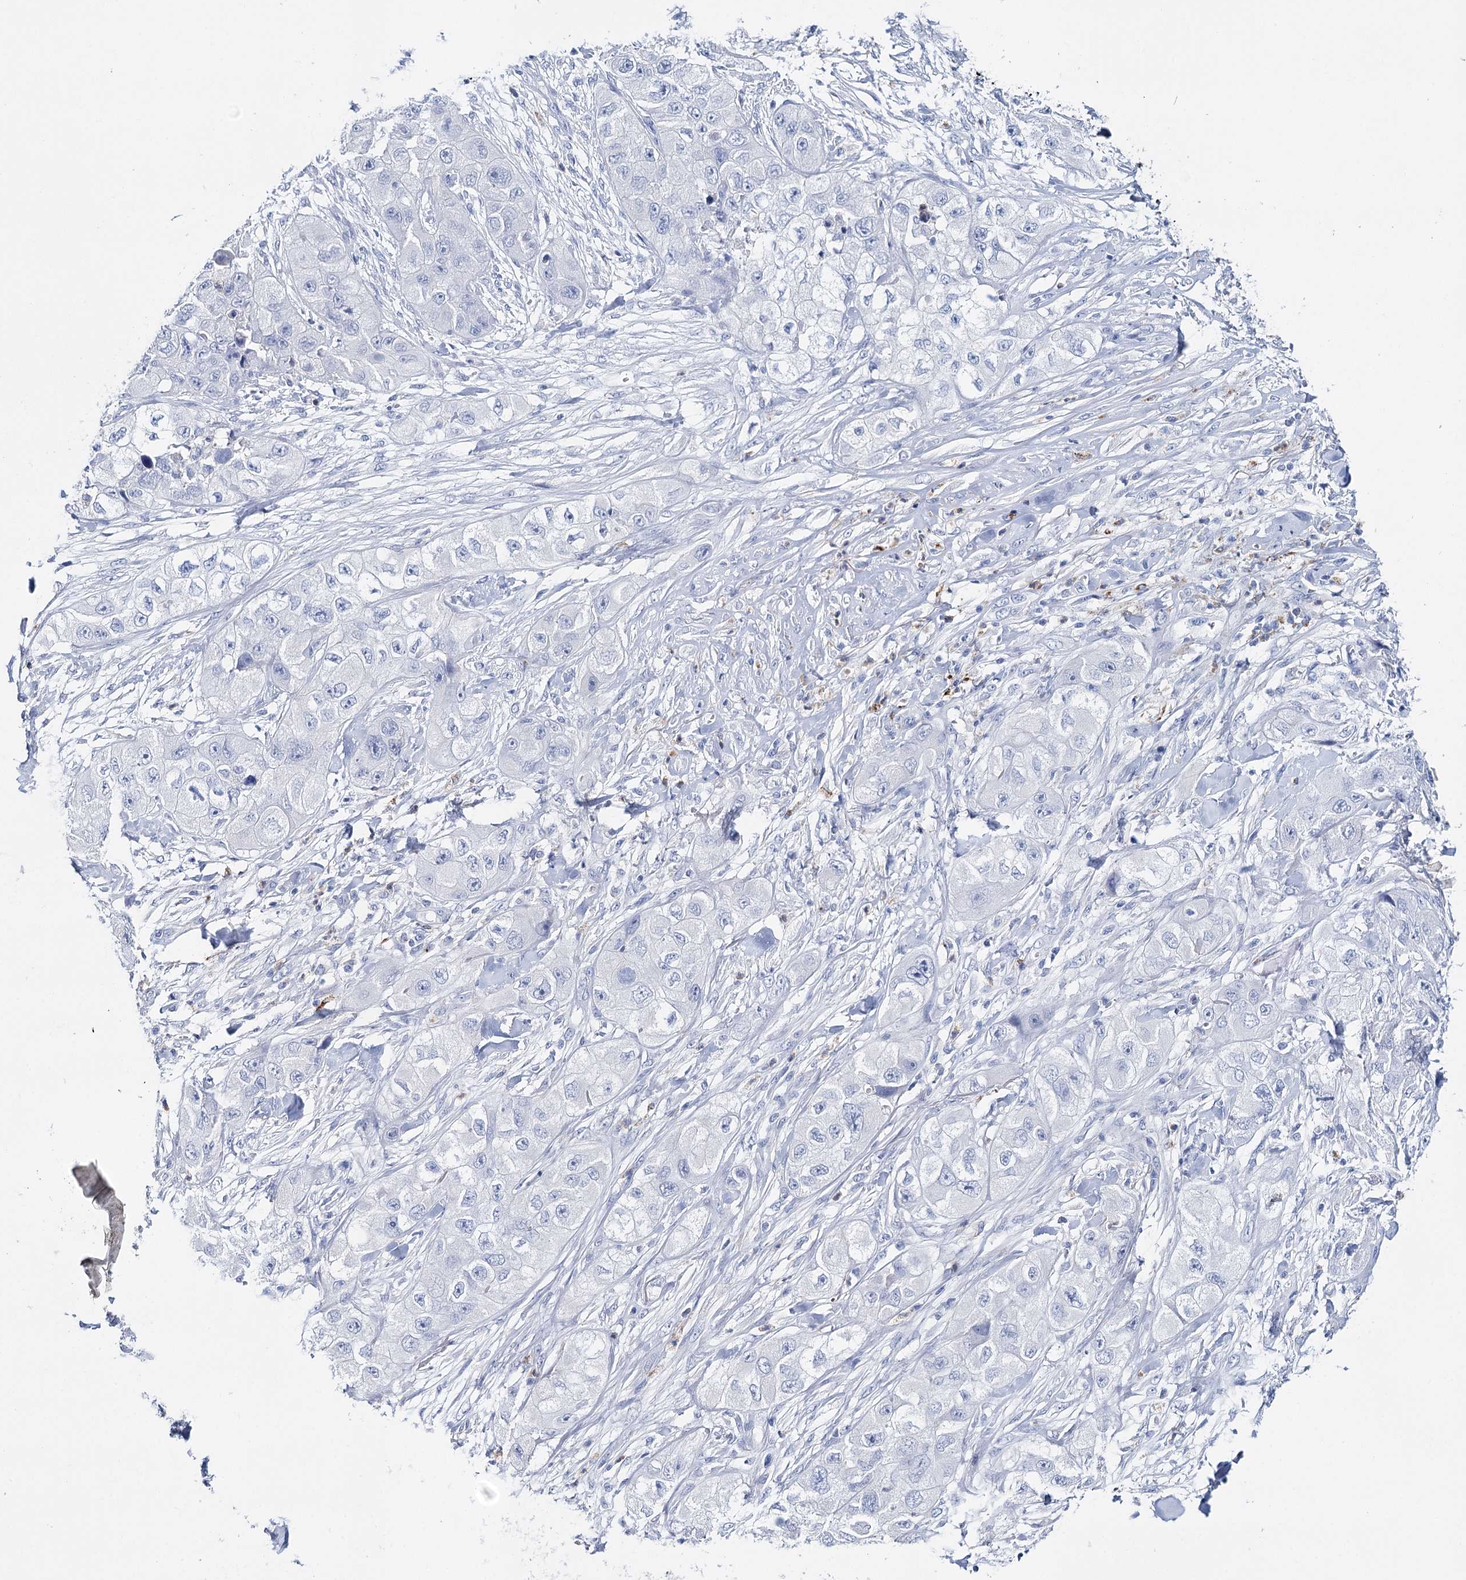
{"staining": {"intensity": "negative", "quantity": "none", "location": "none"}, "tissue": "skin cancer", "cell_type": "Tumor cells", "image_type": "cancer", "snomed": [{"axis": "morphology", "description": "Squamous cell carcinoma, NOS"}, {"axis": "topography", "description": "Skin"}, {"axis": "topography", "description": "Subcutis"}], "caption": "Tumor cells are negative for protein expression in human skin cancer. (IHC, brightfield microscopy, high magnification).", "gene": "CEACAM8", "patient": {"sex": "male", "age": 73}}